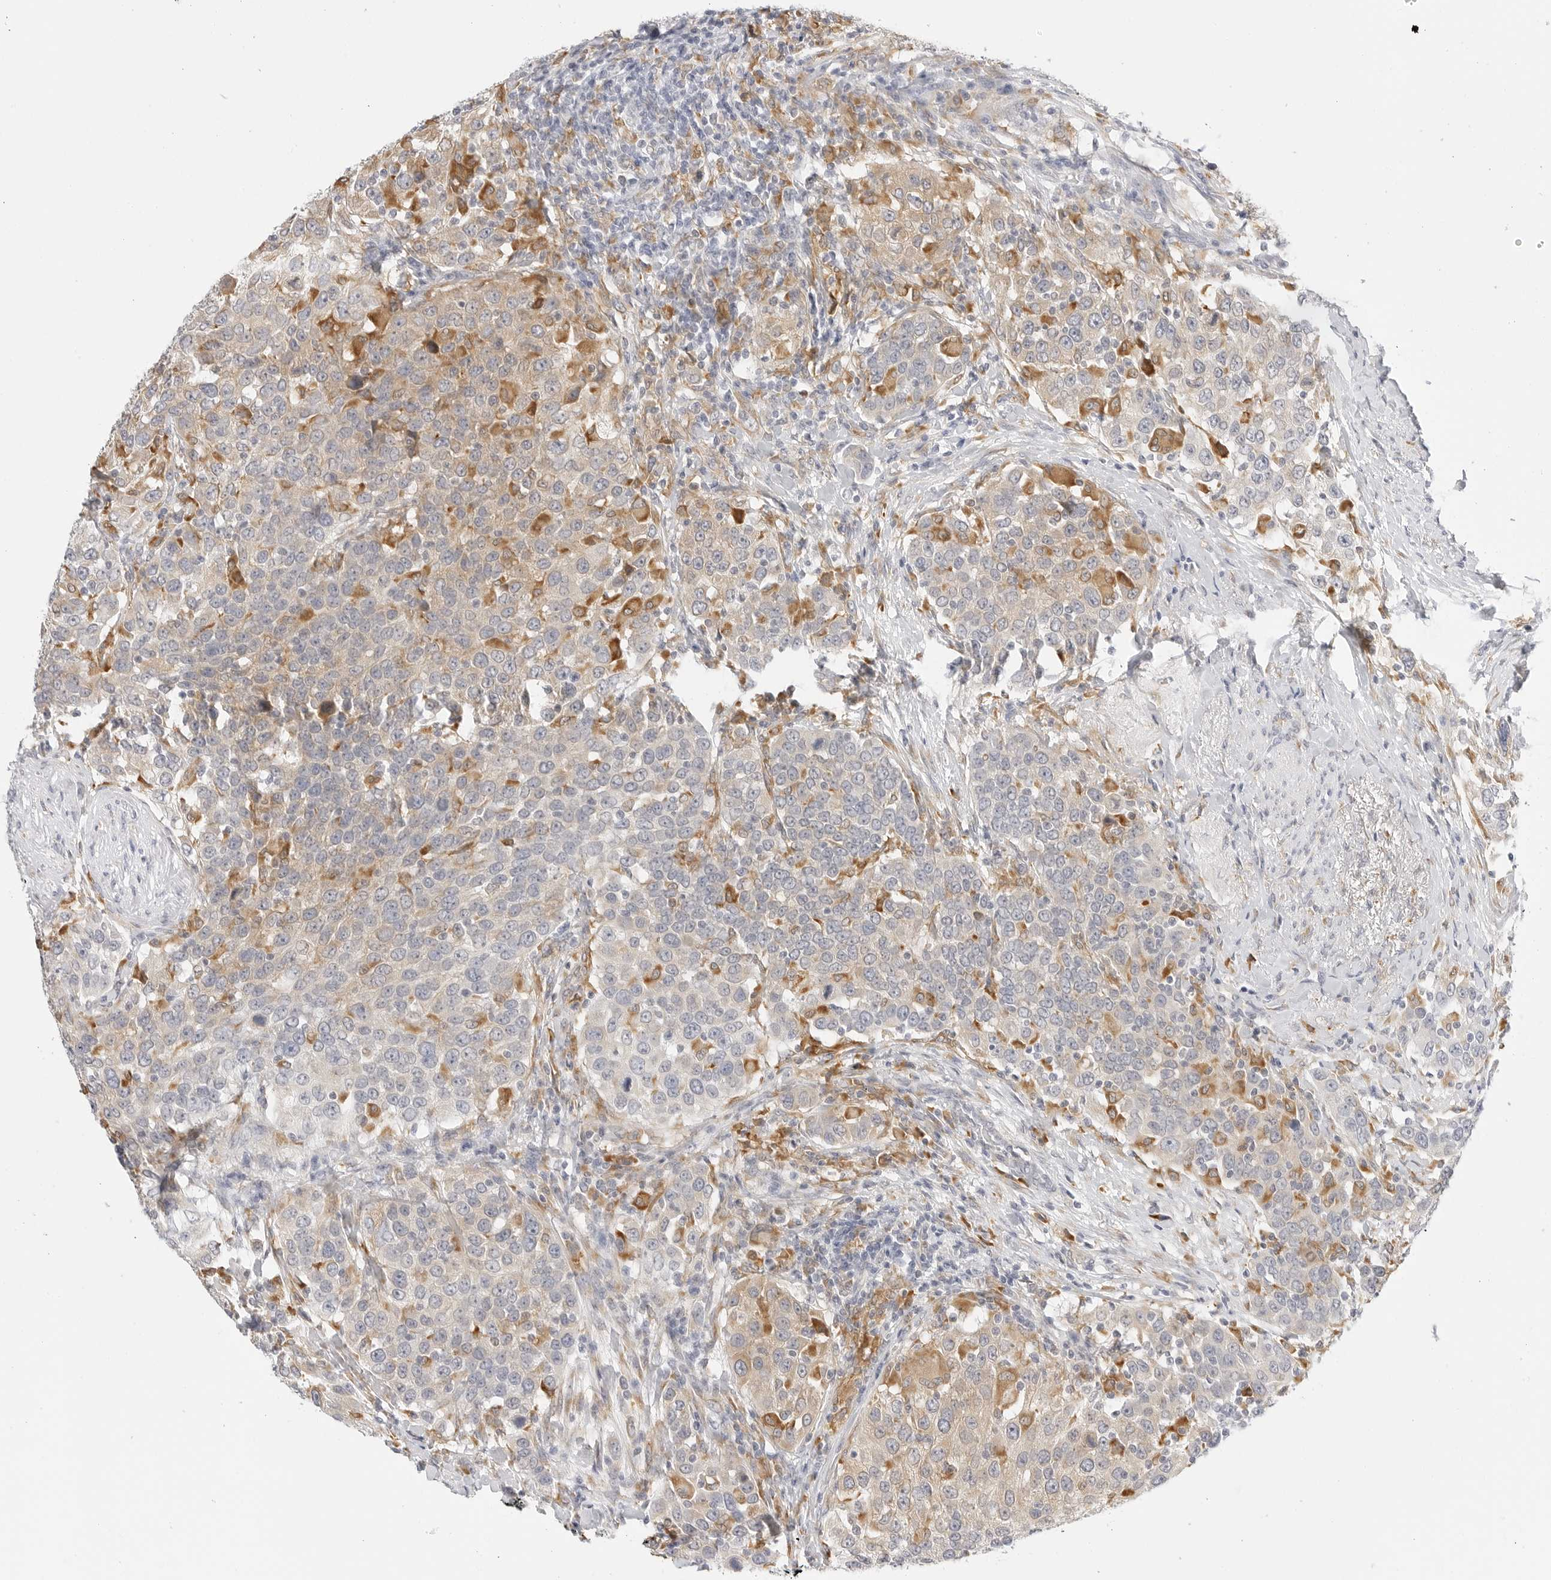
{"staining": {"intensity": "weak", "quantity": "<25%", "location": "cytoplasmic/membranous"}, "tissue": "urothelial cancer", "cell_type": "Tumor cells", "image_type": "cancer", "snomed": [{"axis": "morphology", "description": "Urothelial carcinoma, High grade"}, {"axis": "topography", "description": "Urinary bladder"}], "caption": "Human urothelial cancer stained for a protein using IHC demonstrates no expression in tumor cells.", "gene": "THEM4", "patient": {"sex": "female", "age": 80}}